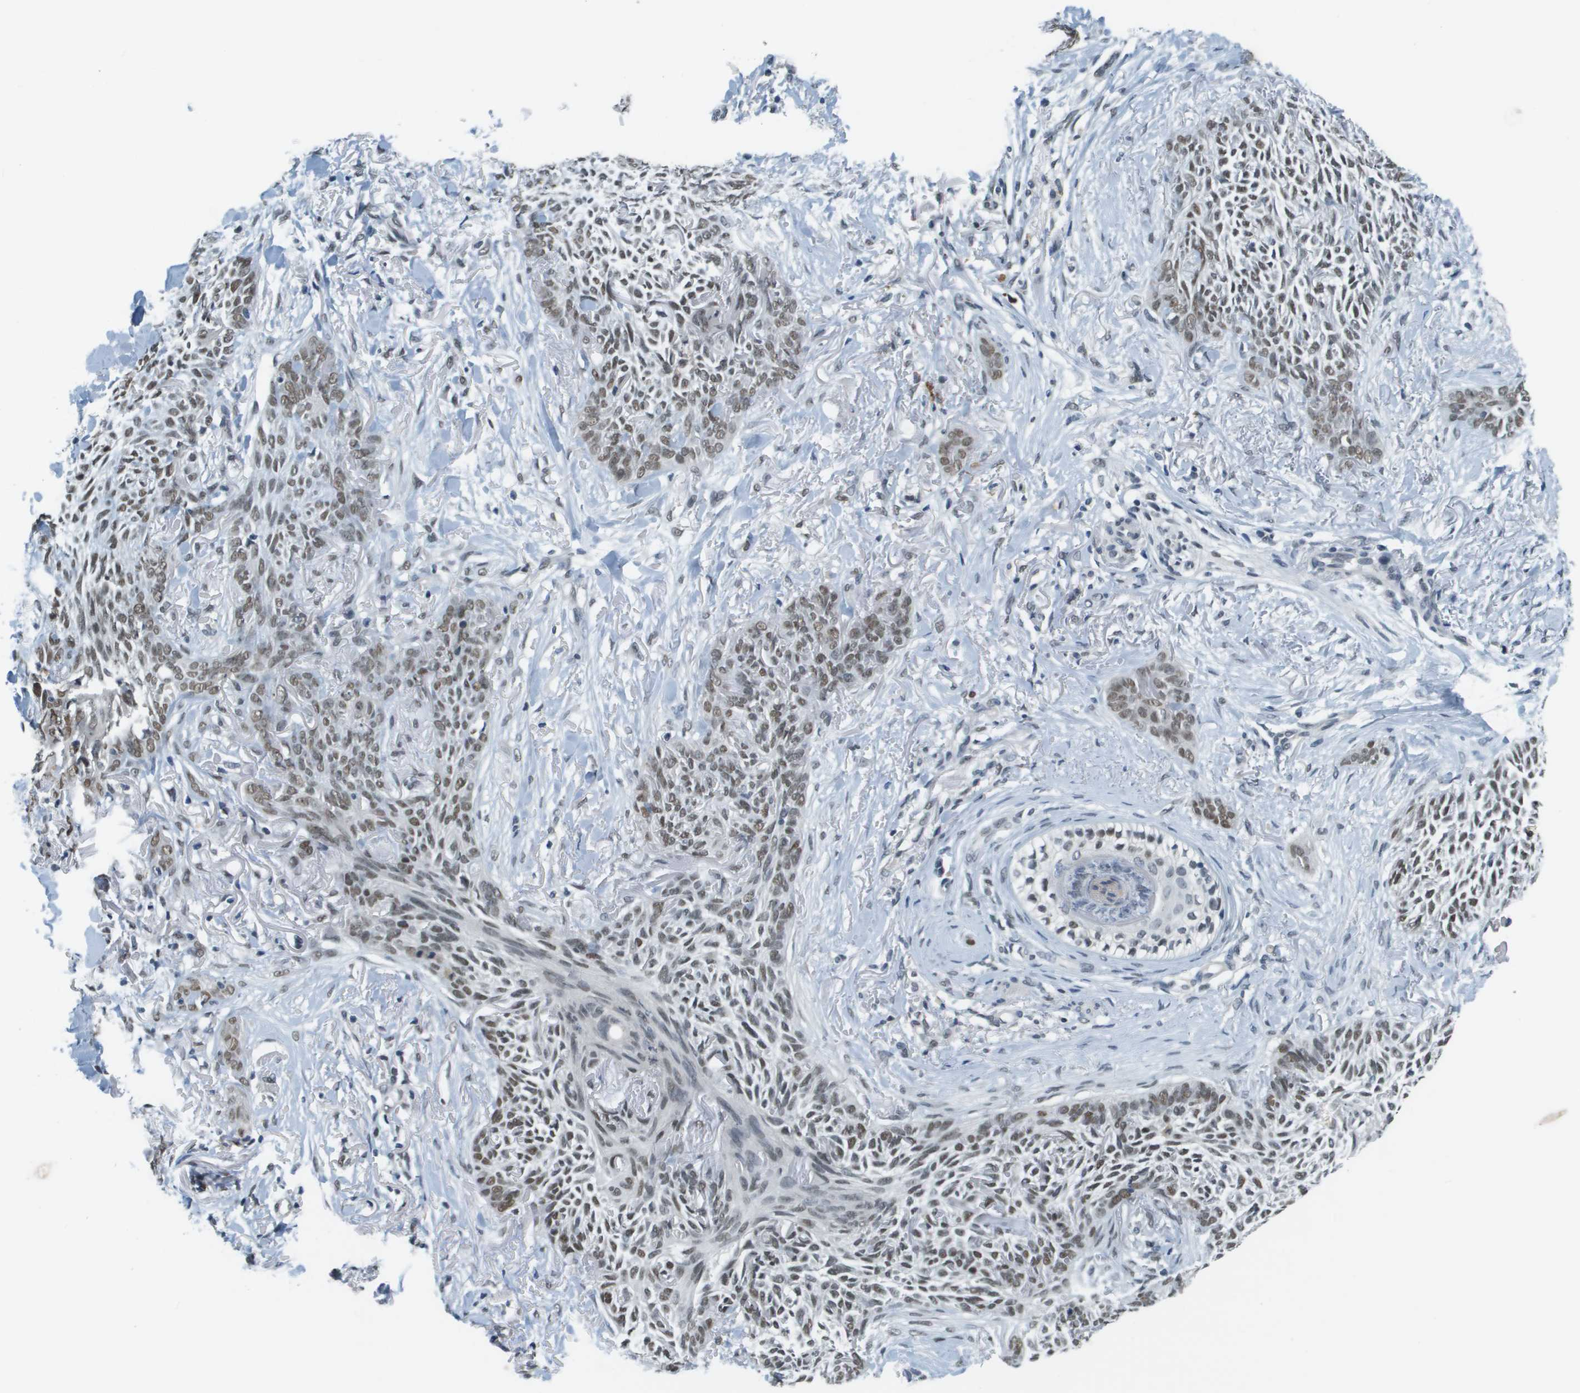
{"staining": {"intensity": "weak", "quantity": ">75%", "location": "nuclear"}, "tissue": "skin cancer", "cell_type": "Tumor cells", "image_type": "cancer", "snomed": [{"axis": "morphology", "description": "Basal cell carcinoma"}, {"axis": "topography", "description": "Skin"}], "caption": "About >75% of tumor cells in human skin basal cell carcinoma demonstrate weak nuclear protein positivity as visualized by brown immunohistochemical staining.", "gene": "CBX5", "patient": {"sex": "female", "age": 84}}